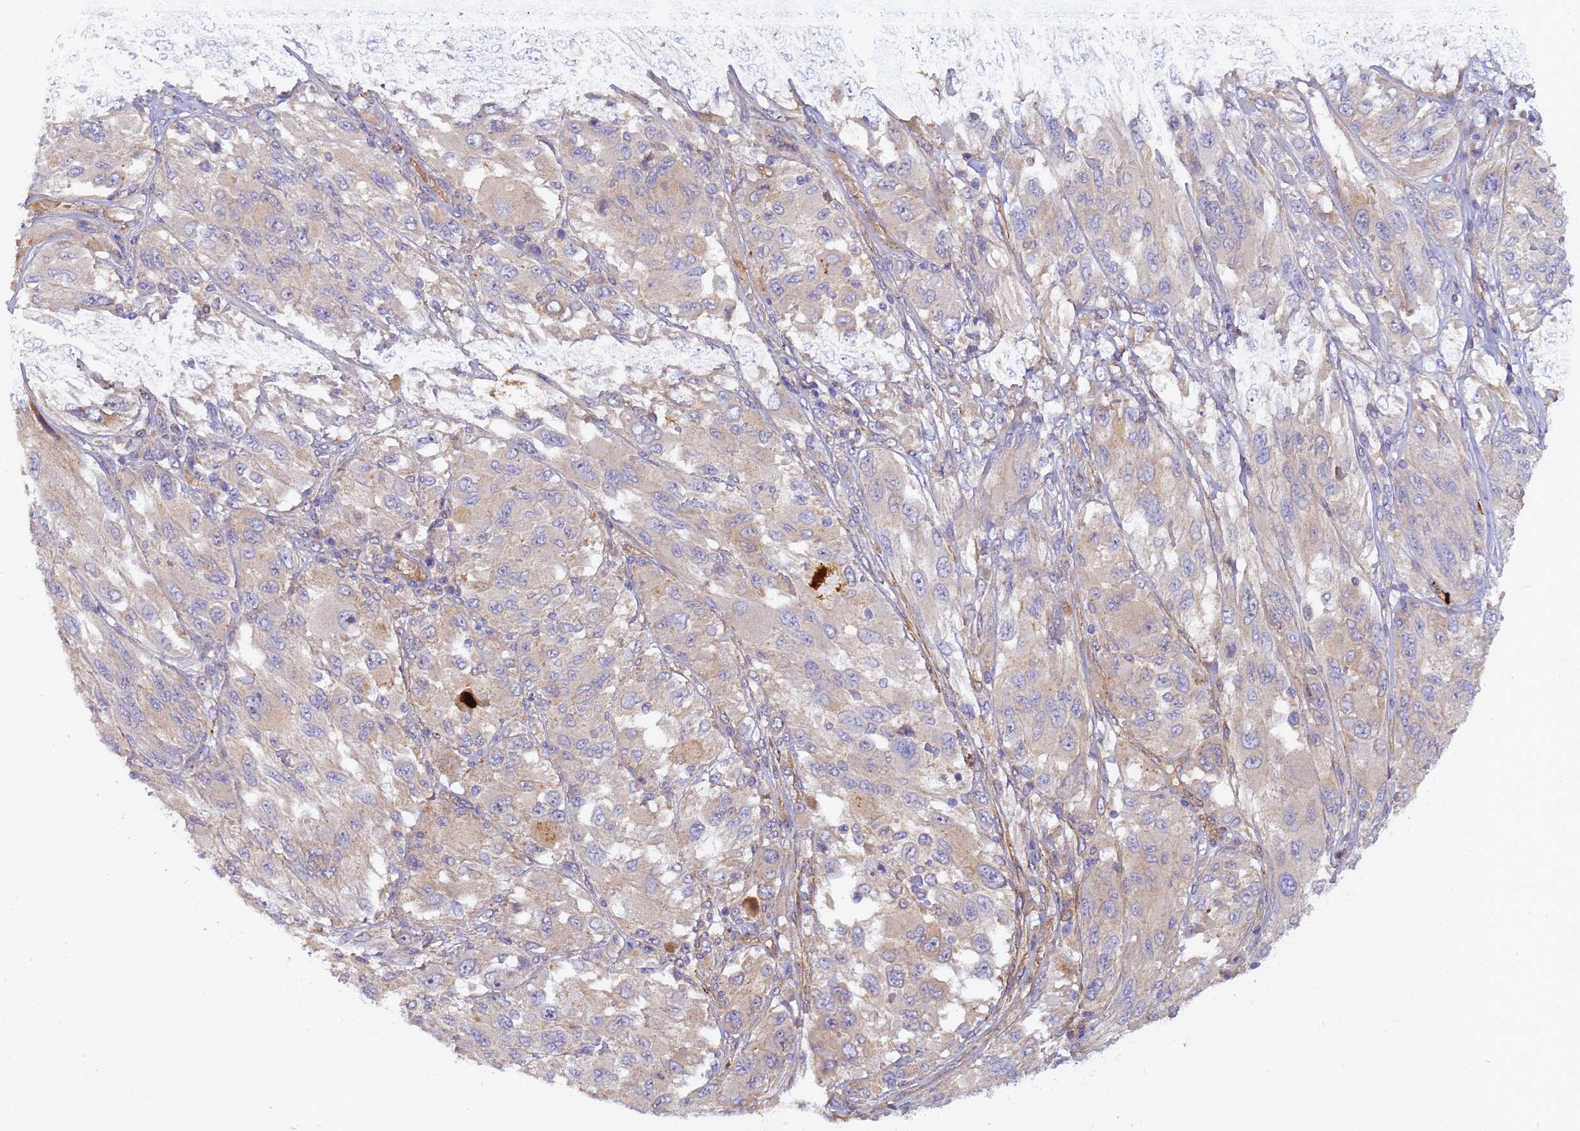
{"staining": {"intensity": "weak", "quantity": "<25%", "location": "cytoplasmic/membranous"}, "tissue": "melanoma", "cell_type": "Tumor cells", "image_type": "cancer", "snomed": [{"axis": "morphology", "description": "Malignant melanoma, NOS"}, {"axis": "topography", "description": "Skin"}], "caption": "This micrograph is of malignant melanoma stained with immunohistochemistry (IHC) to label a protein in brown with the nuclei are counter-stained blue. There is no staining in tumor cells.", "gene": "RALGAPA2", "patient": {"sex": "female", "age": 91}}